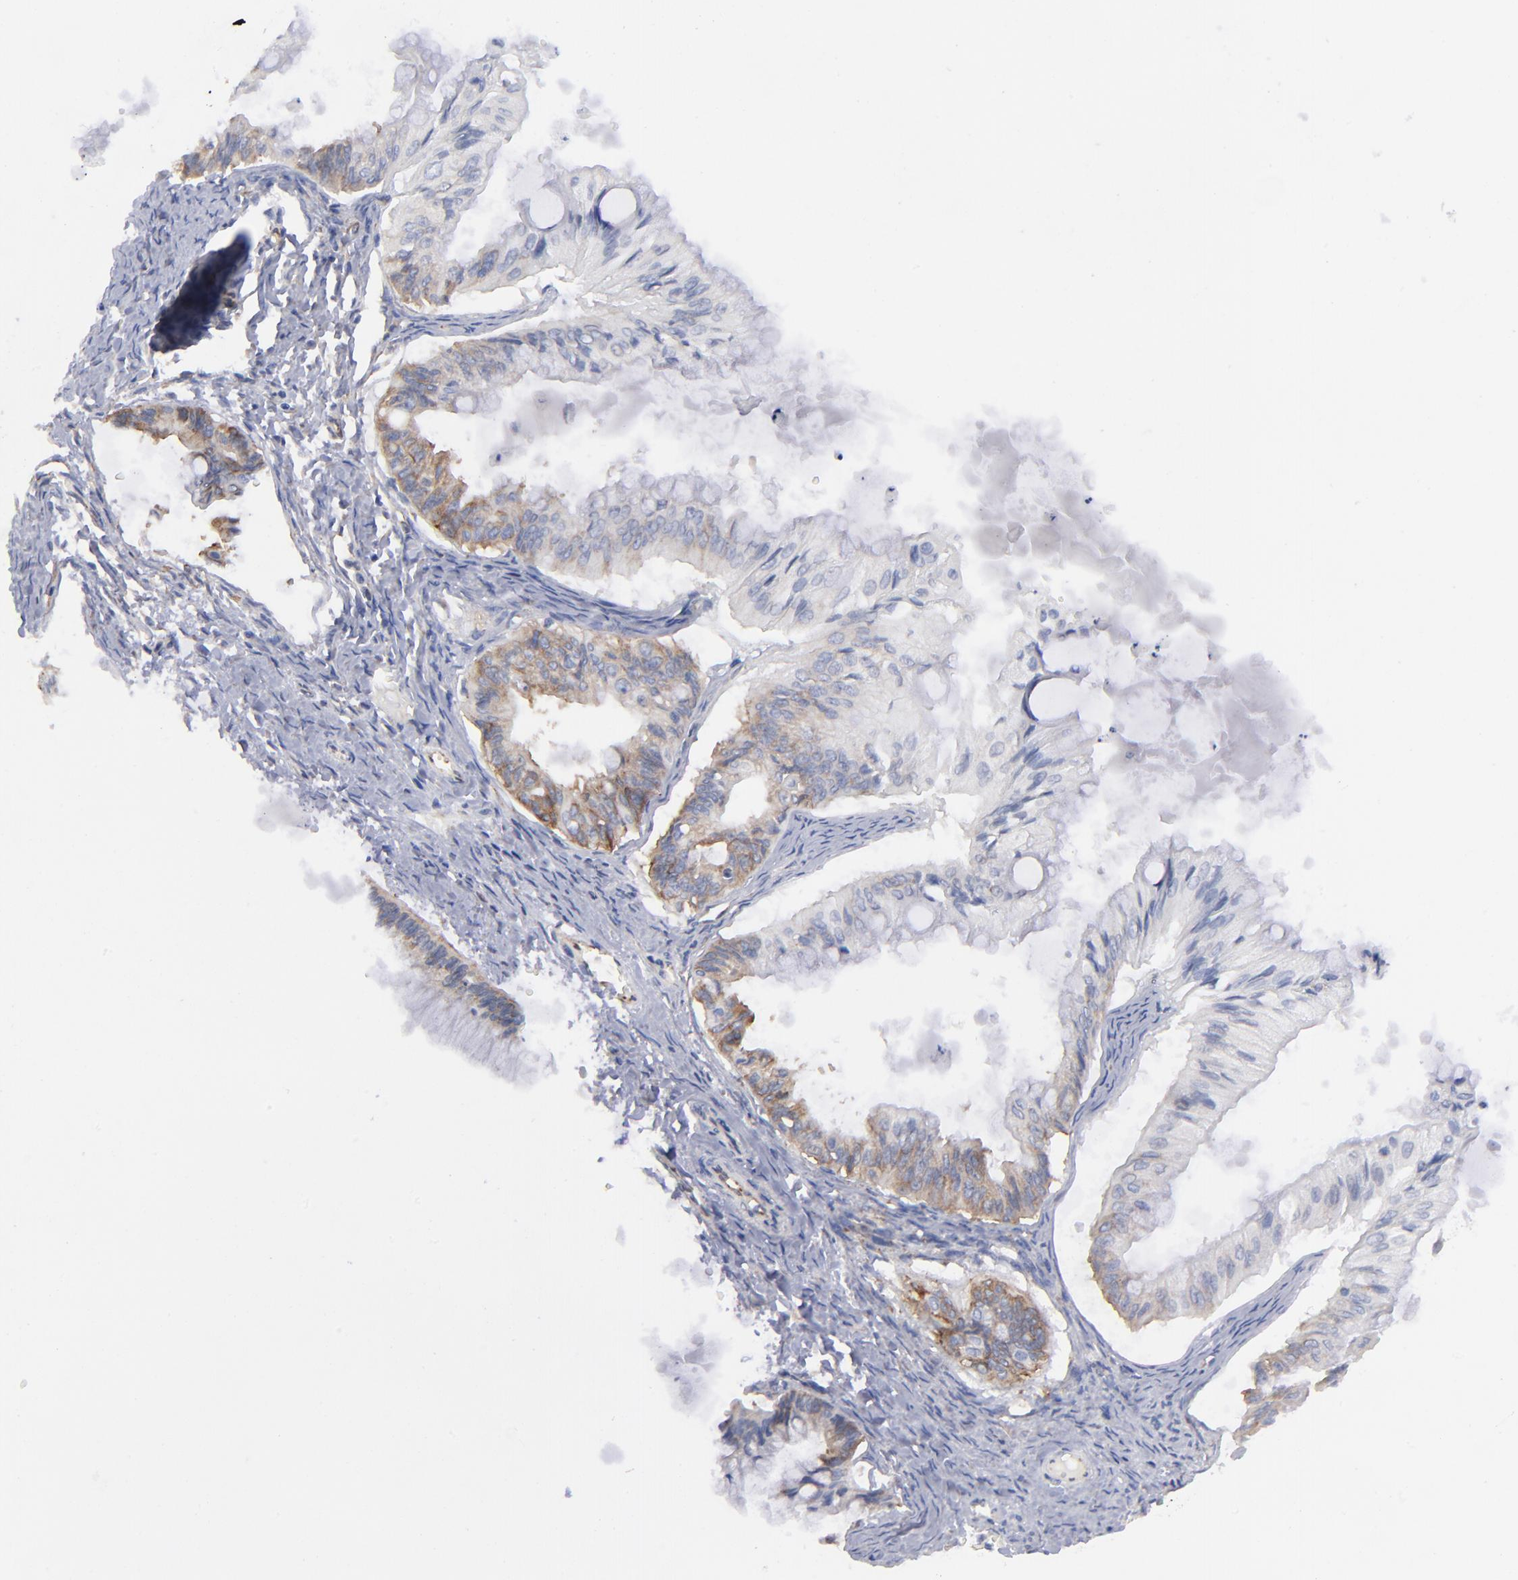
{"staining": {"intensity": "moderate", "quantity": "<25%", "location": "cytoplasmic/membranous"}, "tissue": "ovarian cancer", "cell_type": "Tumor cells", "image_type": "cancer", "snomed": [{"axis": "morphology", "description": "Cystadenocarcinoma, mucinous, NOS"}, {"axis": "topography", "description": "Ovary"}], "caption": "A histopathology image of human ovarian mucinous cystadenocarcinoma stained for a protein reveals moderate cytoplasmic/membranous brown staining in tumor cells. (DAB = brown stain, brightfield microscopy at high magnification).", "gene": "EIF2AK2", "patient": {"sex": "female", "age": 57}}